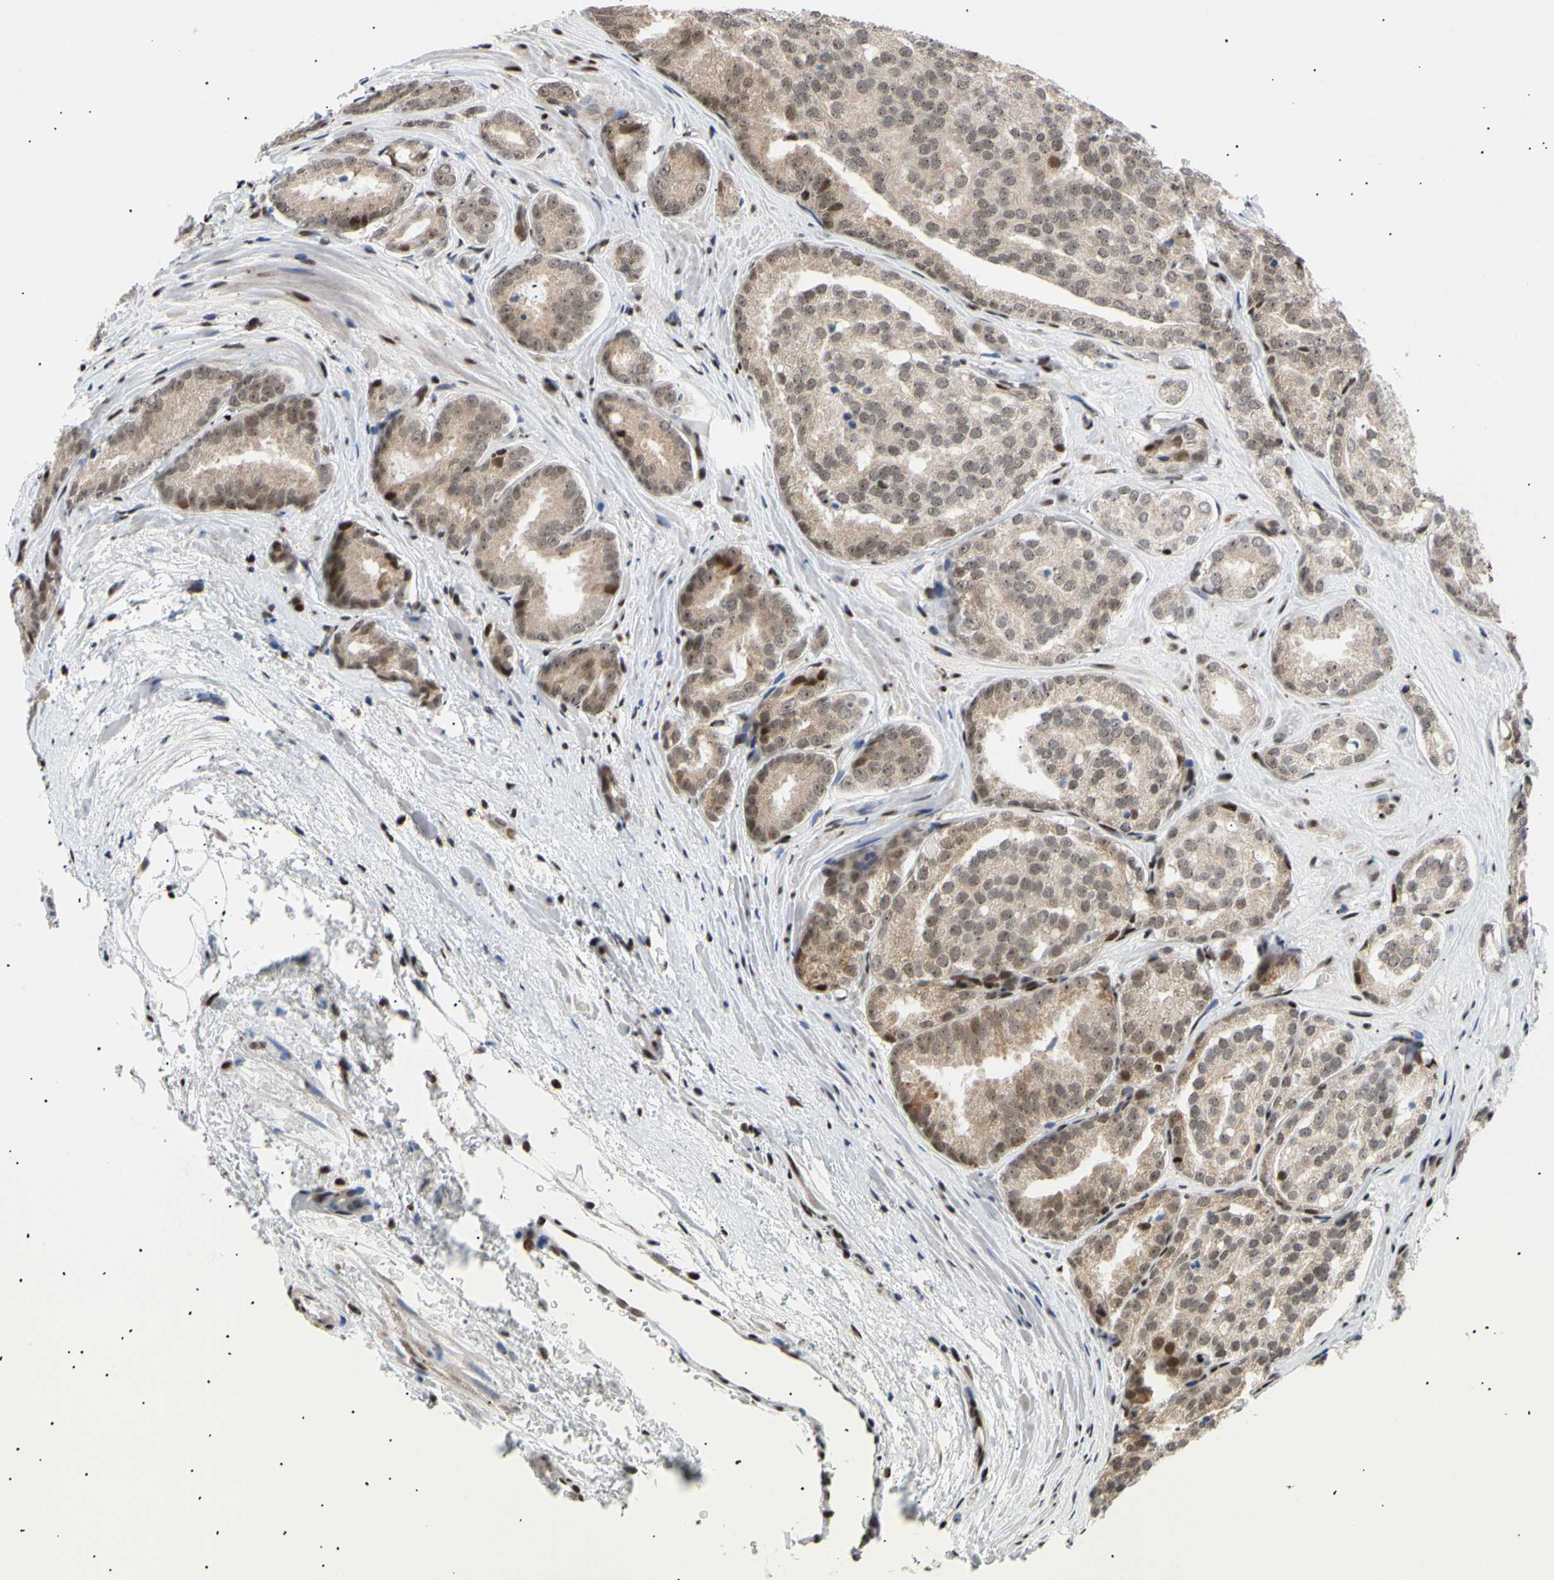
{"staining": {"intensity": "moderate", "quantity": "25%-75%", "location": "cytoplasmic/membranous,nuclear"}, "tissue": "prostate cancer", "cell_type": "Tumor cells", "image_type": "cancer", "snomed": [{"axis": "morphology", "description": "Adenocarcinoma, High grade"}, {"axis": "topography", "description": "Prostate"}], "caption": "Immunohistochemistry photomicrograph of human prostate cancer stained for a protein (brown), which exhibits medium levels of moderate cytoplasmic/membranous and nuclear positivity in about 25%-75% of tumor cells.", "gene": "E2F1", "patient": {"sex": "male", "age": 64}}